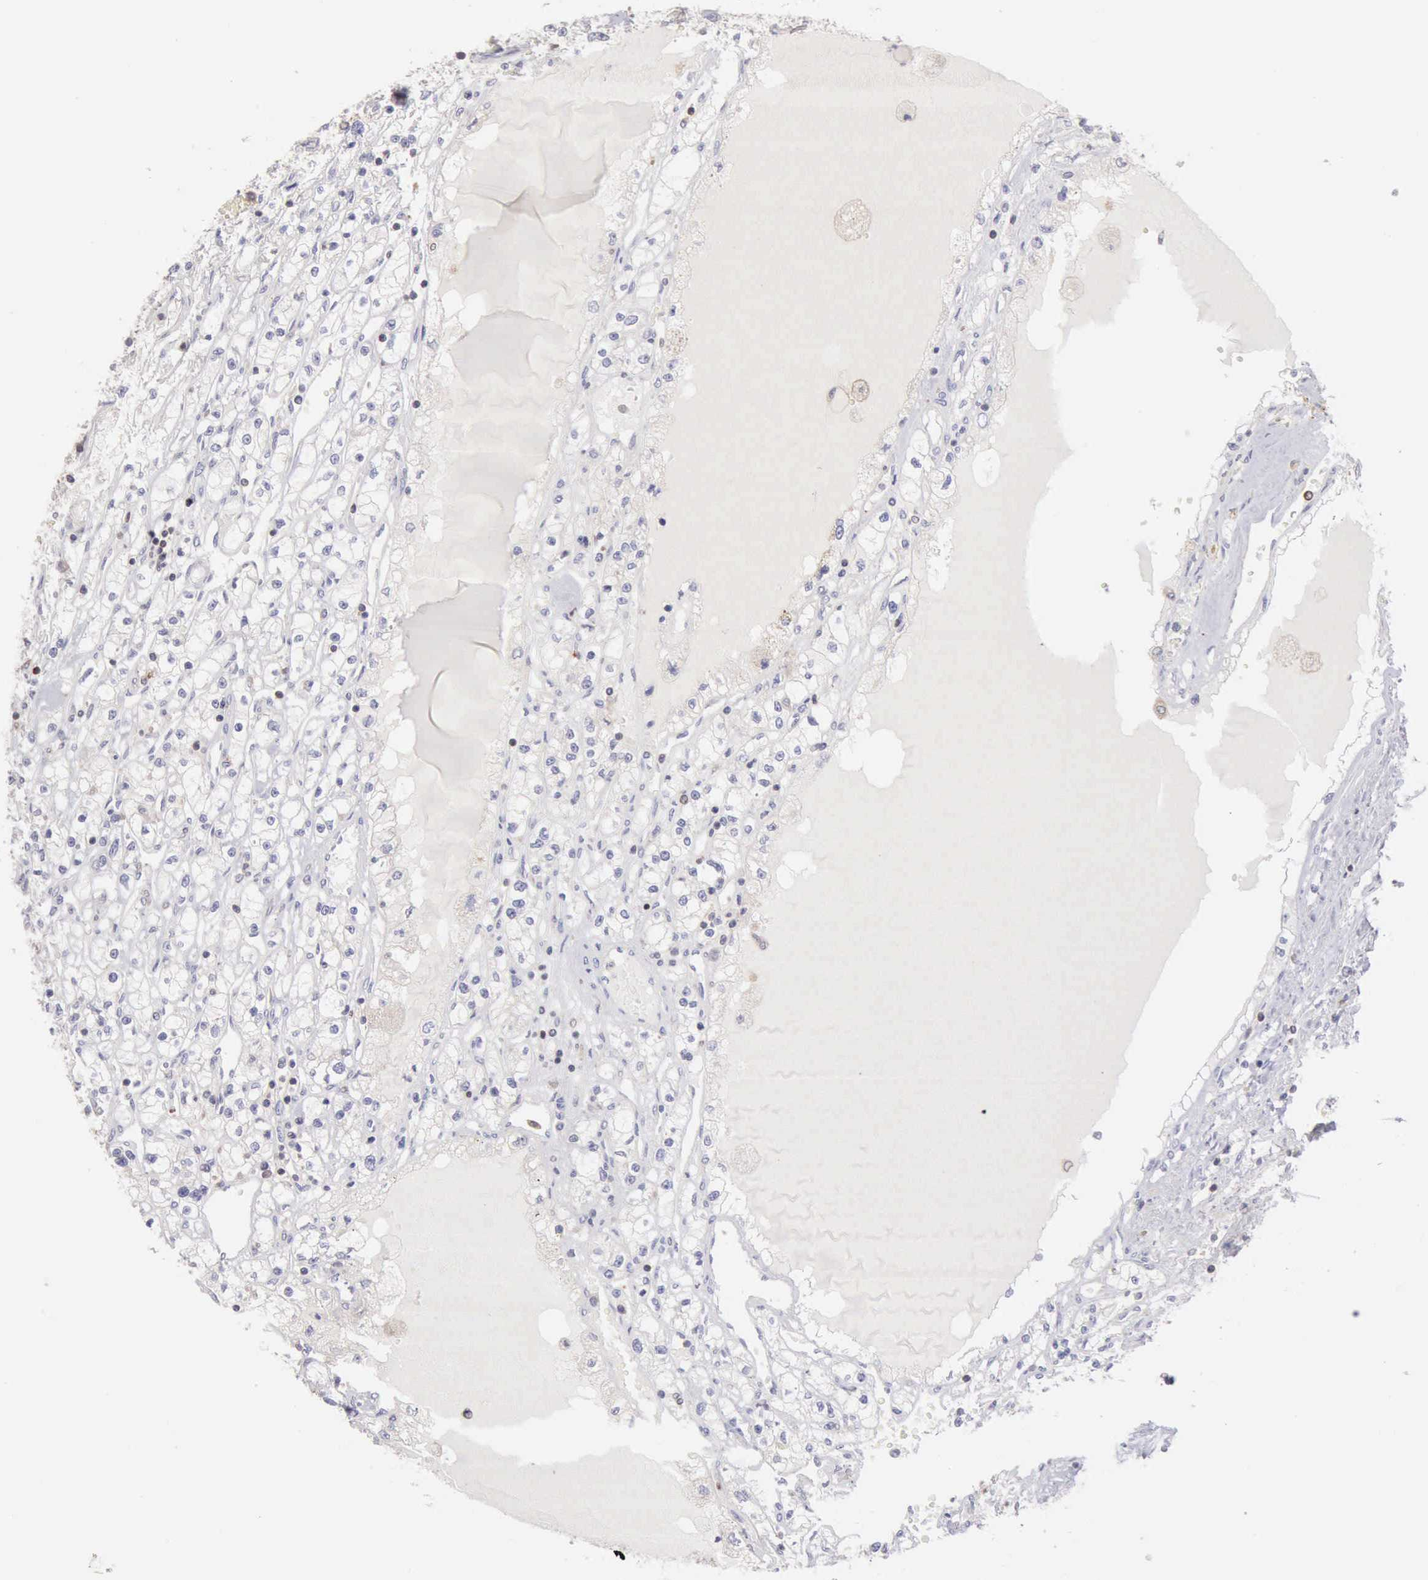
{"staining": {"intensity": "negative", "quantity": "none", "location": "none"}, "tissue": "renal cancer", "cell_type": "Tumor cells", "image_type": "cancer", "snomed": [{"axis": "morphology", "description": "Adenocarcinoma, NOS"}, {"axis": "topography", "description": "Kidney"}], "caption": "An immunohistochemistry histopathology image of renal cancer (adenocarcinoma) is shown. There is no staining in tumor cells of renal cancer (adenocarcinoma).", "gene": "SASH3", "patient": {"sex": "male", "age": 56}}